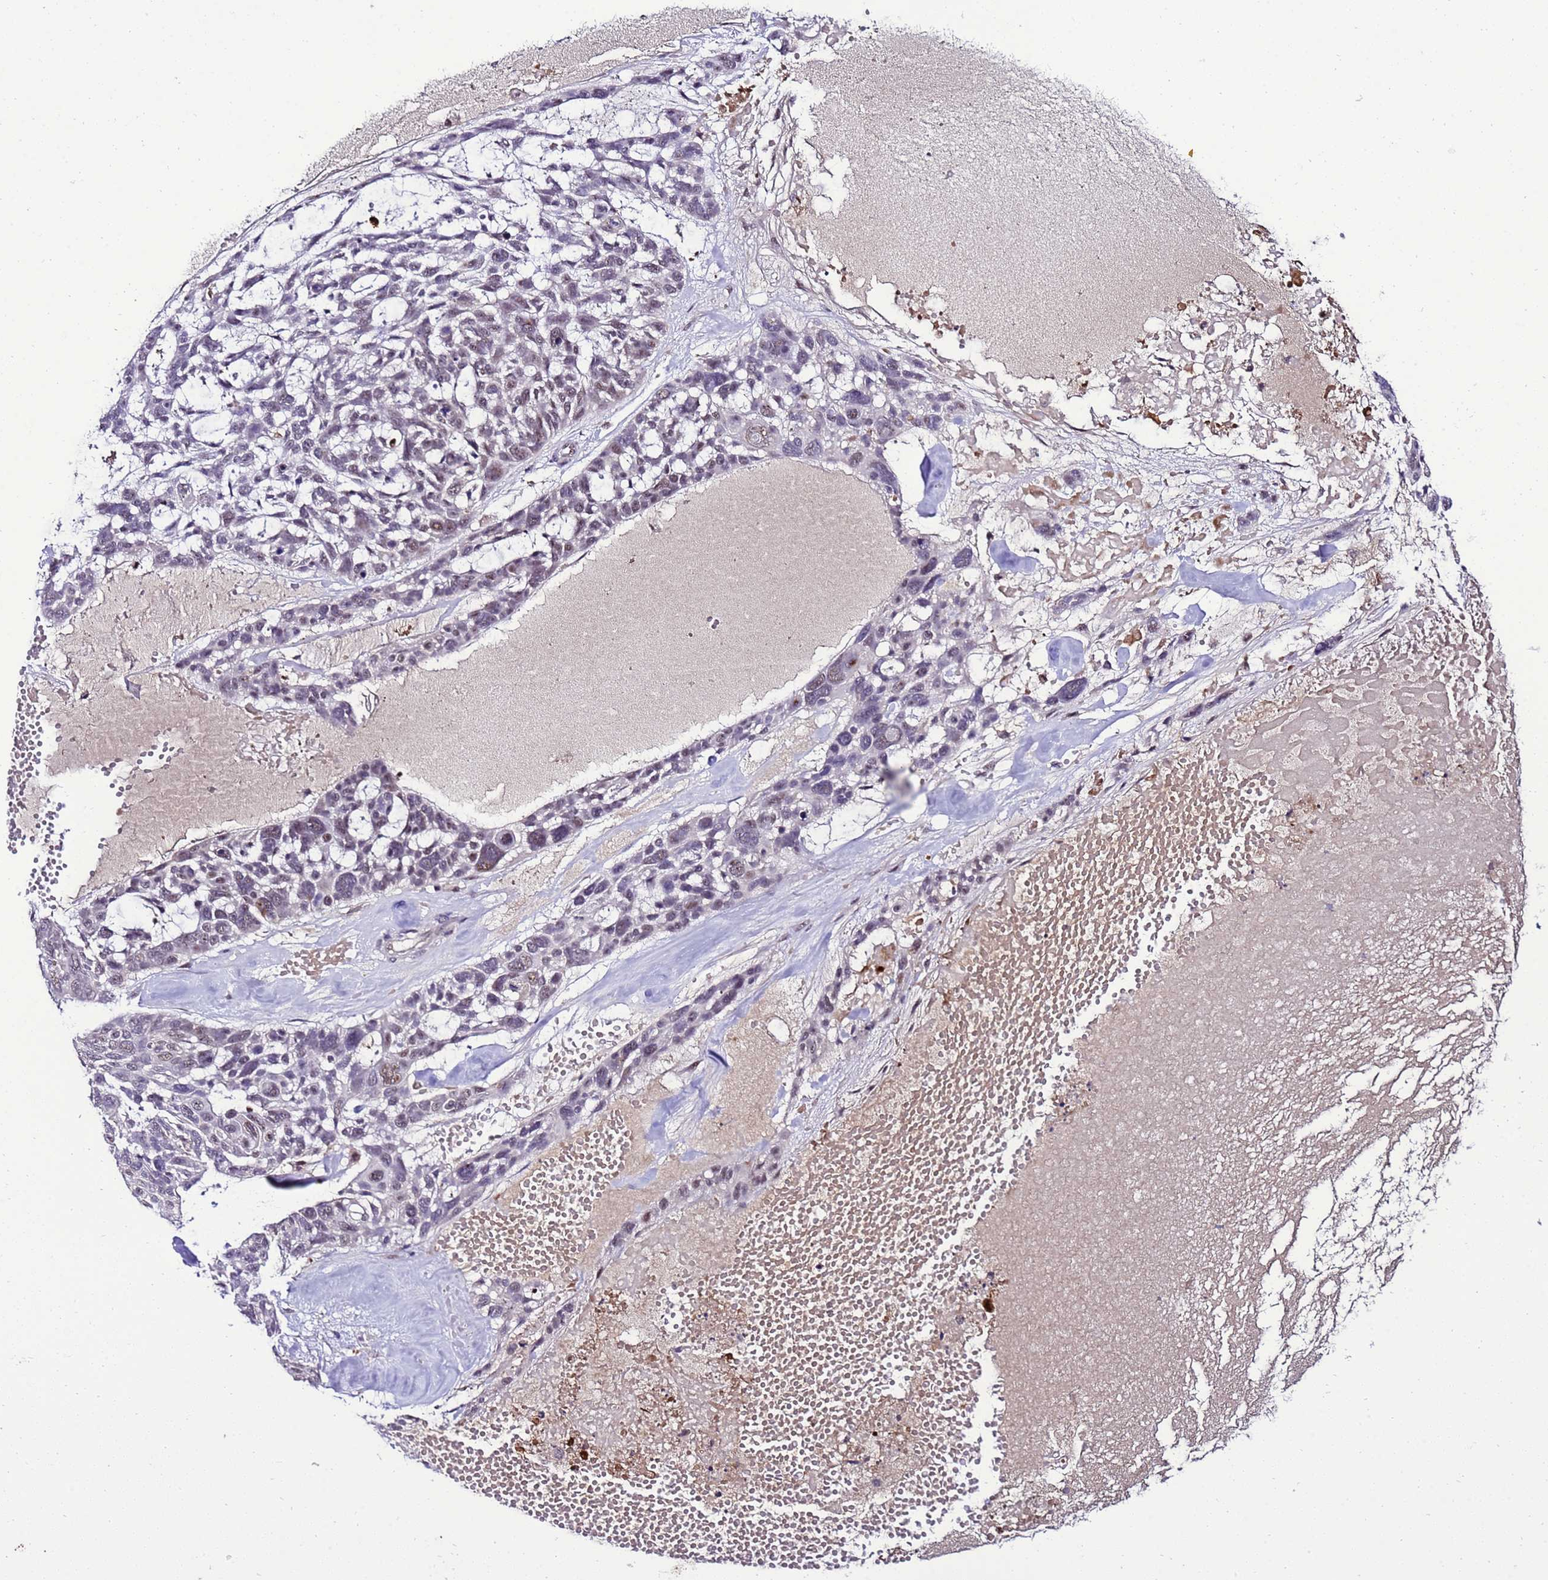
{"staining": {"intensity": "moderate", "quantity": "<25%", "location": "nuclear"}, "tissue": "skin cancer", "cell_type": "Tumor cells", "image_type": "cancer", "snomed": [{"axis": "morphology", "description": "Basal cell carcinoma"}, {"axis": "topography", "description": "Skin"}], "caption": "Tumor cells show low levels of moderate nuclear positivity in approximately <25% of cells in human skin cancer.", "gene": "C19orf47", "patient": {"sex": "male", "age": 88}}